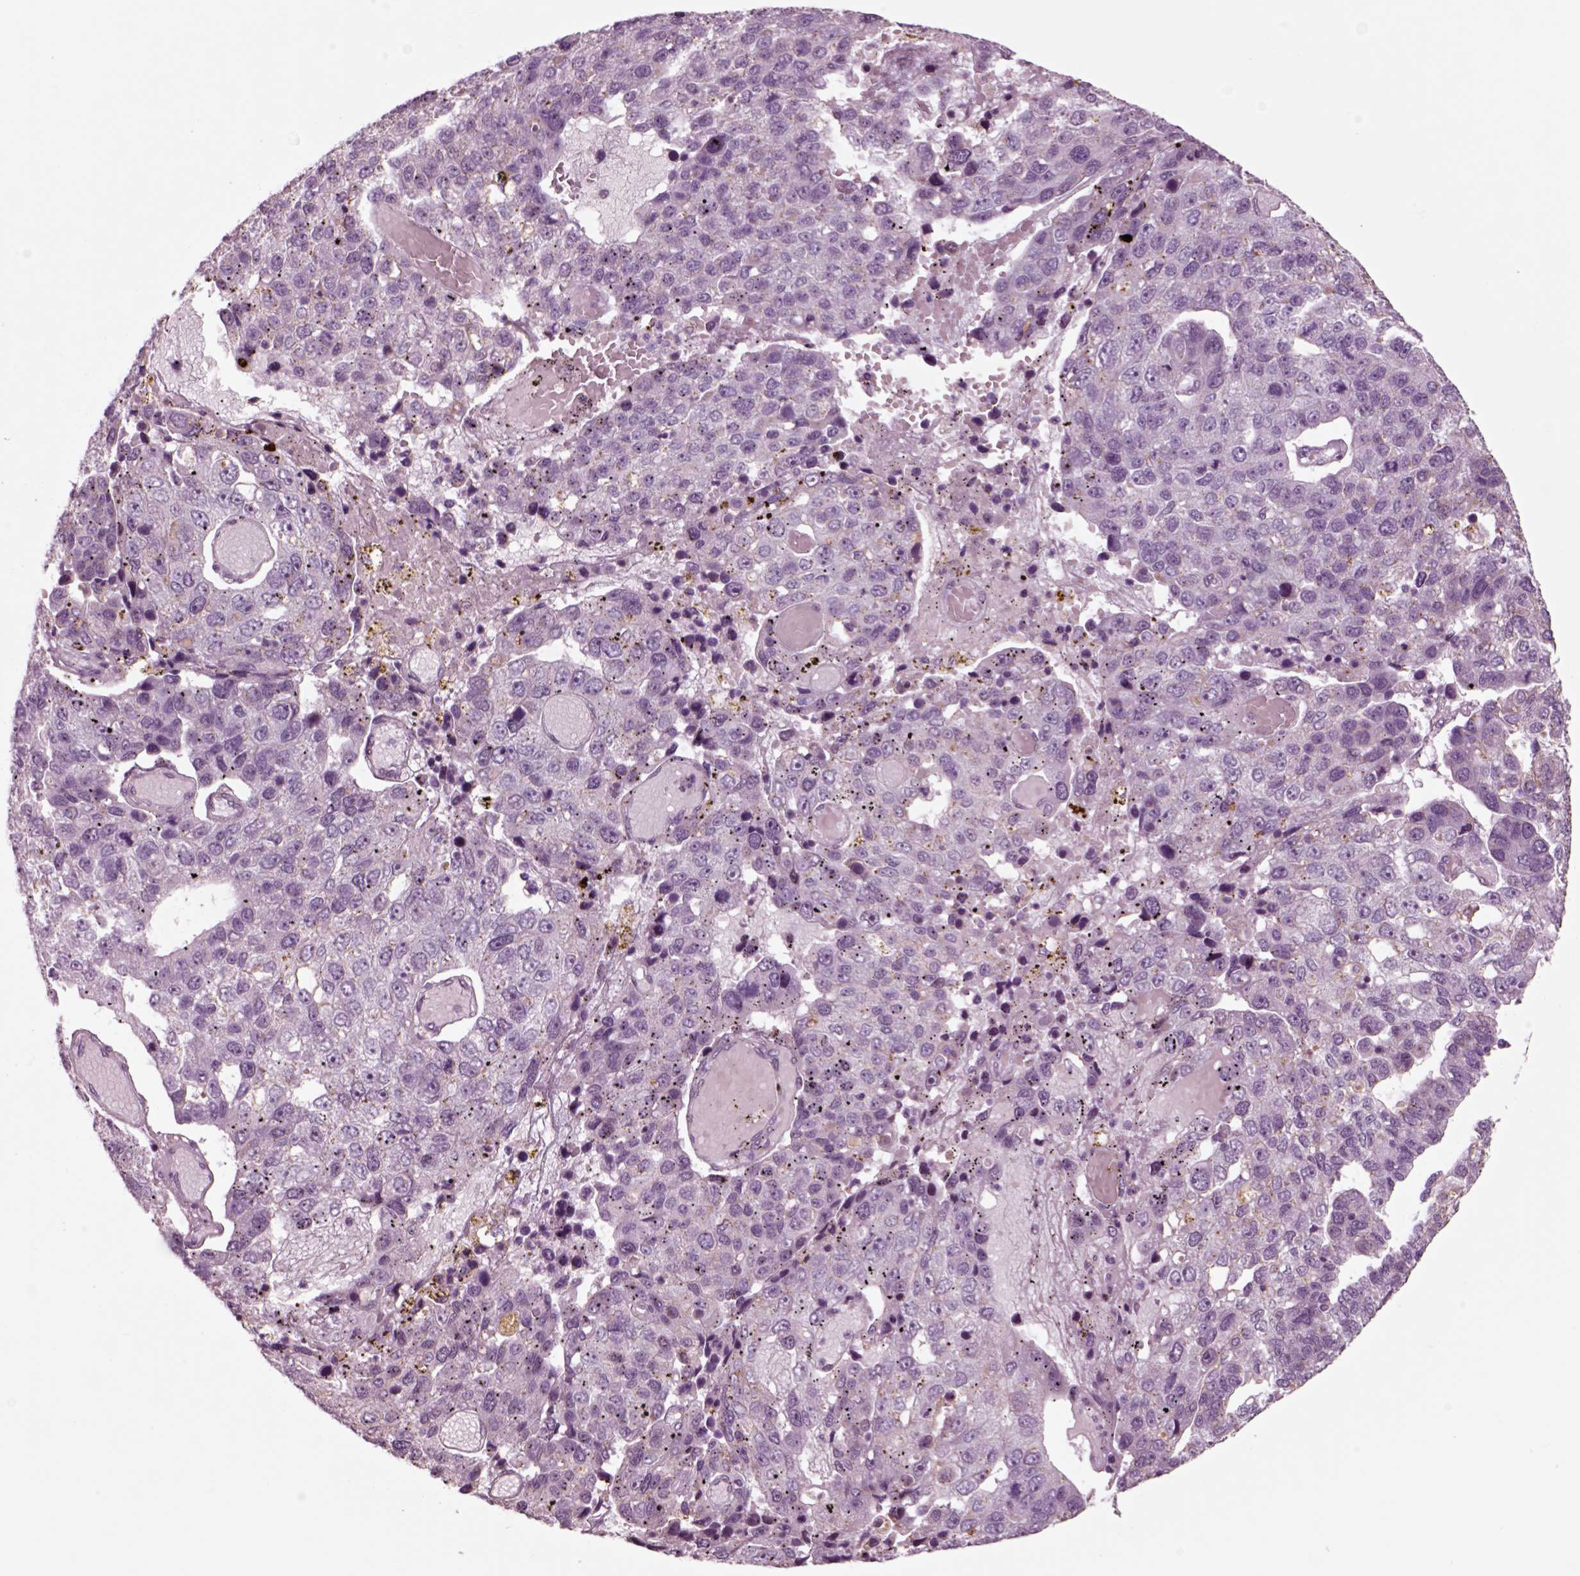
{"staining": {"intensity": "negative", "quantity": "none", "location": "none"}, "tissue": "pancreatic cancer", "cell_type": "Tumor cells", "image_type": "cancer", "snomed": [{"axis": "morphology", "description": "Adenocarcinoma, NOS"}, {"axis": "topography", "description": "Pancreas"}], "caption": "High power microscopy photomicrograph of an immunohistochemistry (IHC) photomicrograph of pancreatic cancer (adenocarcinoma), revealing no significant positivity in tumor cells.", "gene": "CHGB", "patient": {"sex": "female", "age": 61}}